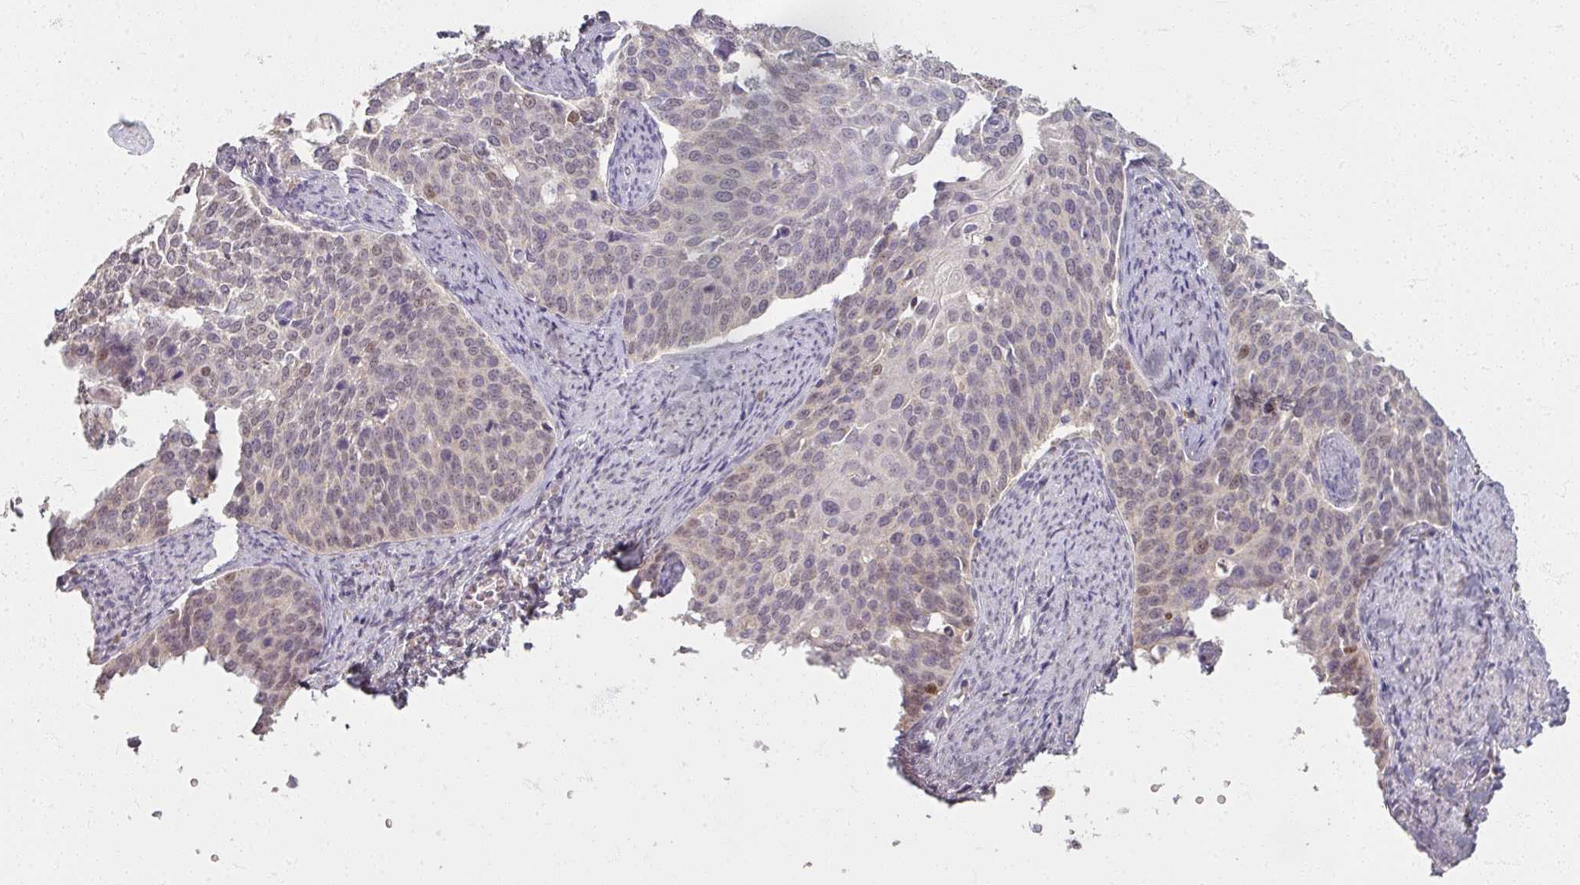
{"staining": {"intensity": "negative", "quantity": "none", "location": "none"}, "tissue": "cervical cancer", "cell_type": "Tumor cells", "image_type": "cancer", "snomed": [{"axis": "morphology", "description": "Squamous cell carcinoma, NOS"}, {"axis": "topography", "description": "Cervix"}], "caption": "The immunohistochemistry micrograph has no significant staining in tumor cells of cervical cancer (squamous cell carcinoma) tissue.", "gene": "SOX11", "patient": {"sex": "female", "age": 44}}